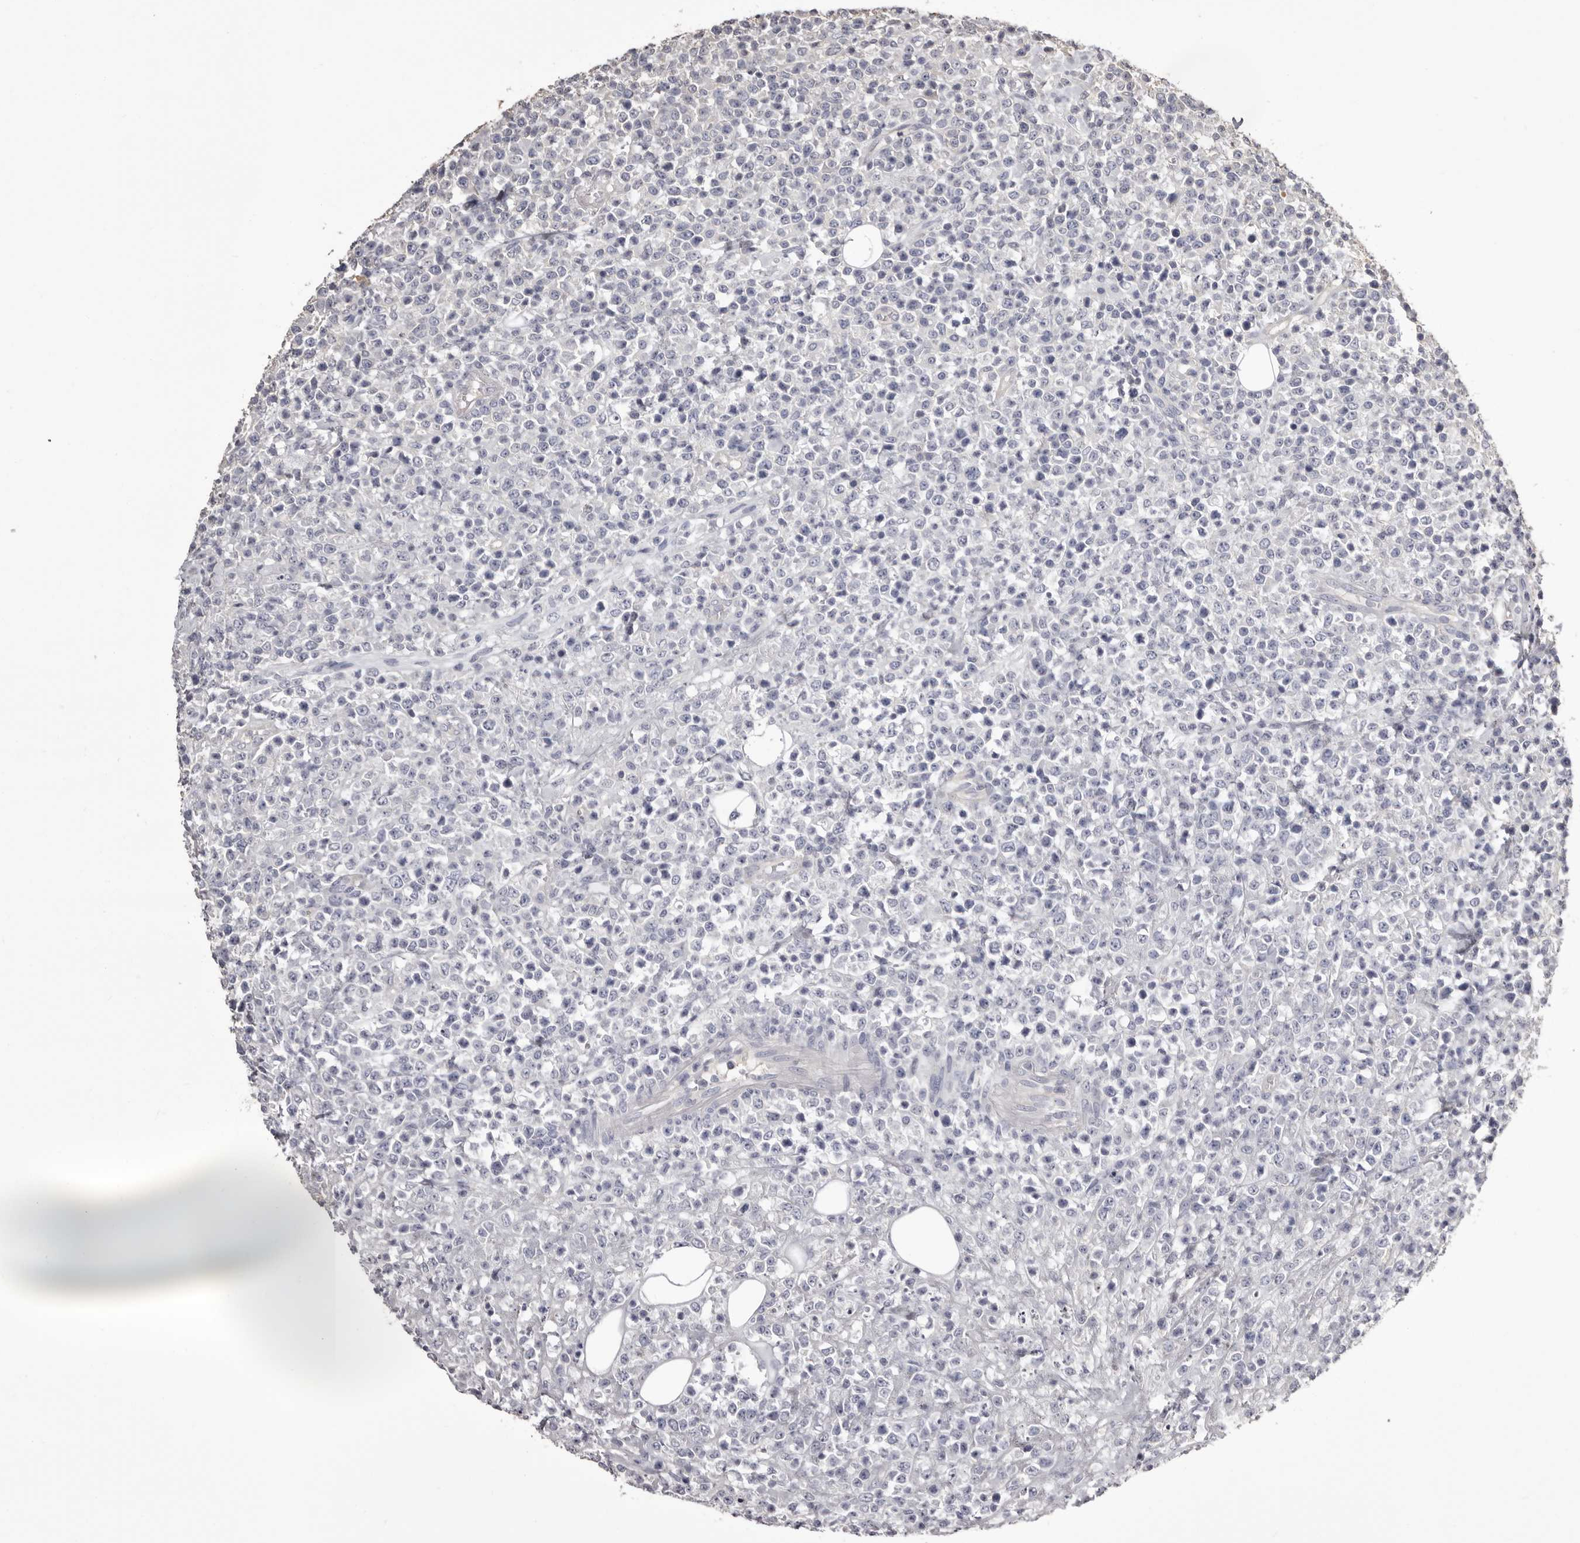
{"staining": {"intensity": "negative", "quantity": "none", "location": "none"}, "tissue": "lymphoma", "cell_type": "Tumor cells", "image_type": "cancer", "snomed": [{"axis": "morphology", "description": "Malignant lymphoma, non-Hodgkin's type, High grade"}, {"axis": "topography", "description": "Colon"}], "caption": "Tumor cells show no significant protein staining in malignant lymphoma, non-Hodgkin's type (high-grade).", "gene": "LAD1", "patient": {"sex": "female", "age": 53}}